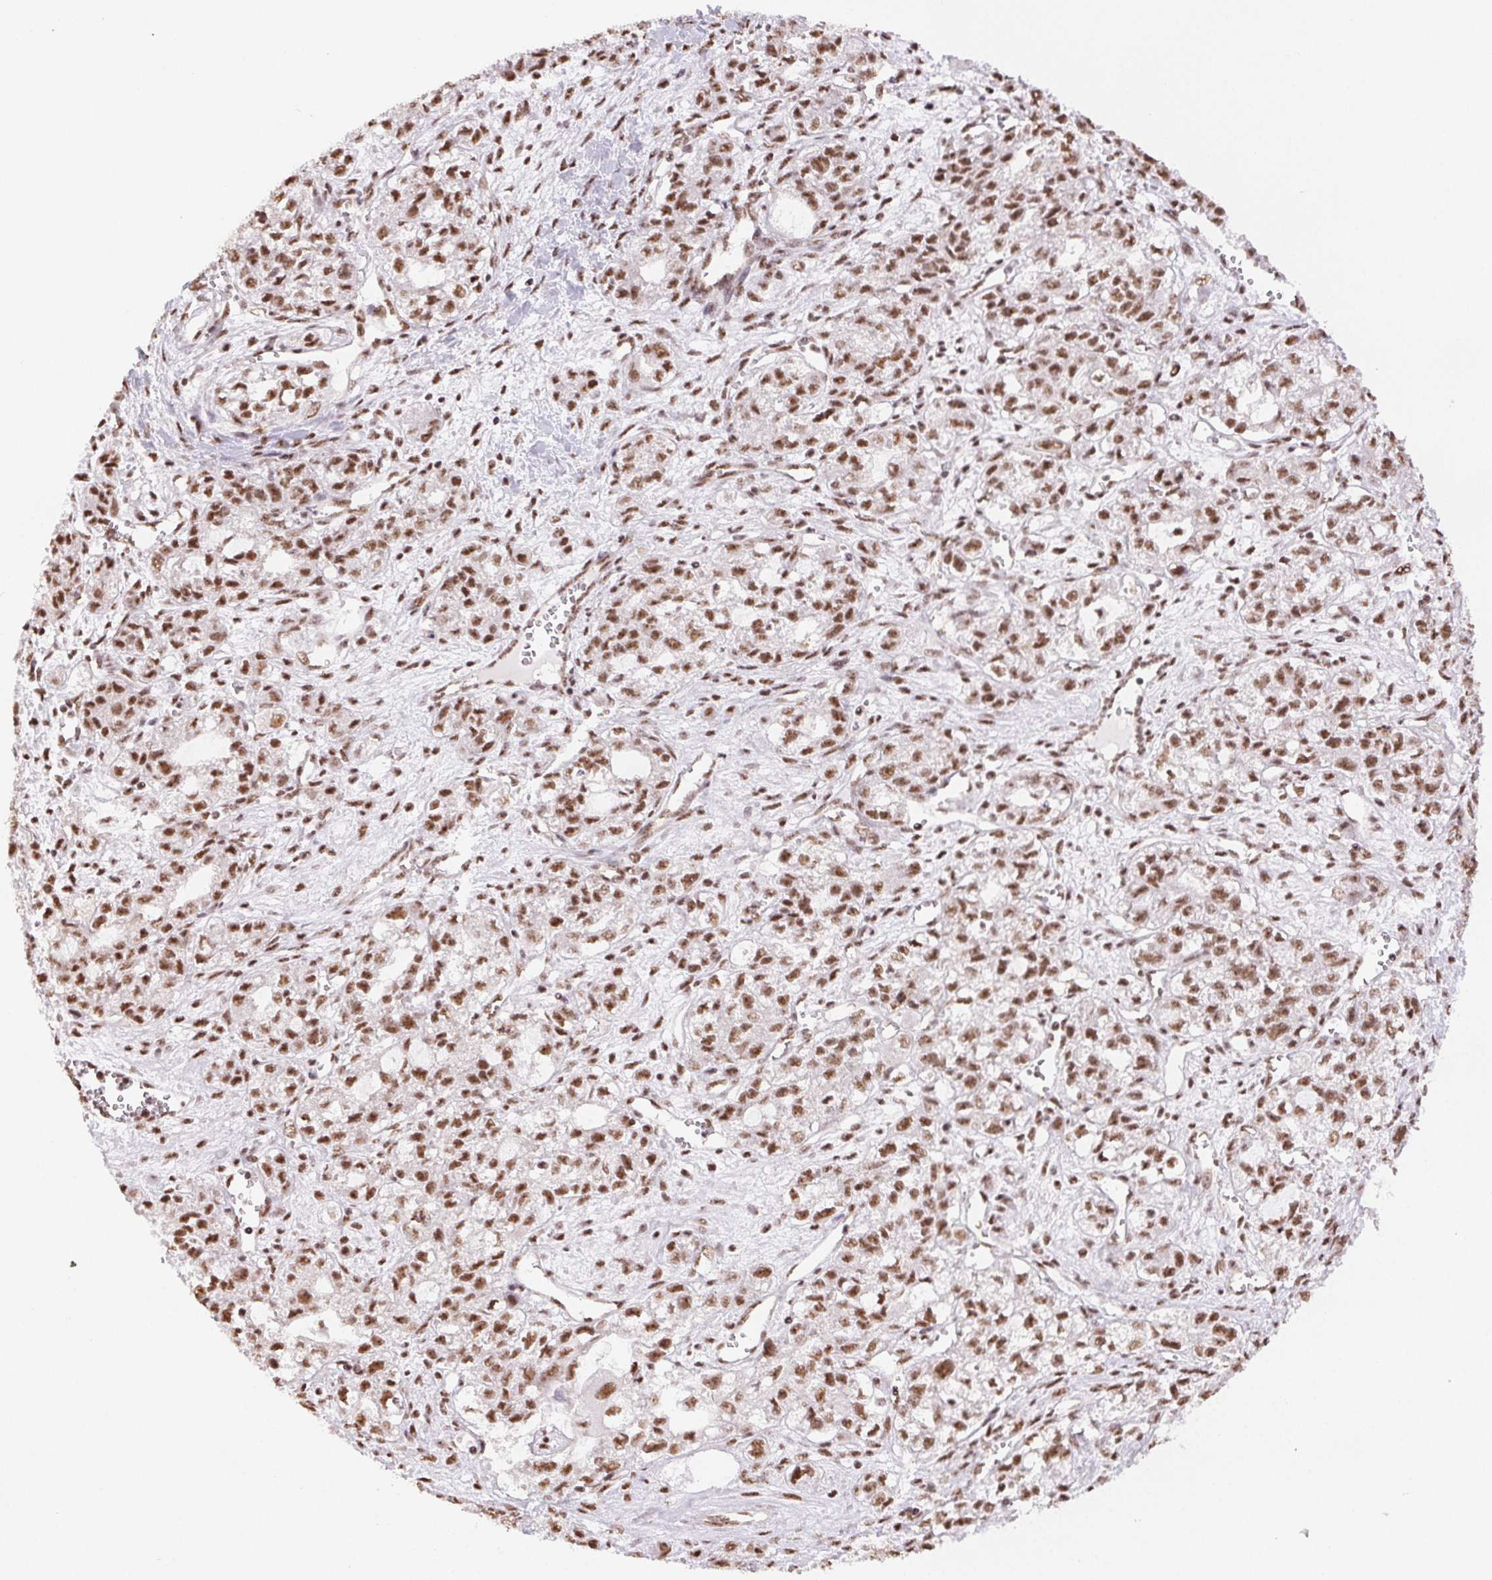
{"staining": {"intensity": "moderate", "quantity": ">75%", "location": "nuclear"}, "tissue": "ovarian cancer", "cell_type": "Tumor cells", "image_type": "cancer", "snomed": [{"axis": "morphology", "description": "Carcinoma, endometroid"}, {"axis": "topography", "description": "Ovary"}], "caption": "An IHC photomicrograph of tumor tissue is shown. Protein staining in brown labels moderate nuclear positivity in ovarian endometroid carcinoma within tumor cells.", "gene": "IK", "patient": {"sex": "female", "age": 64}}